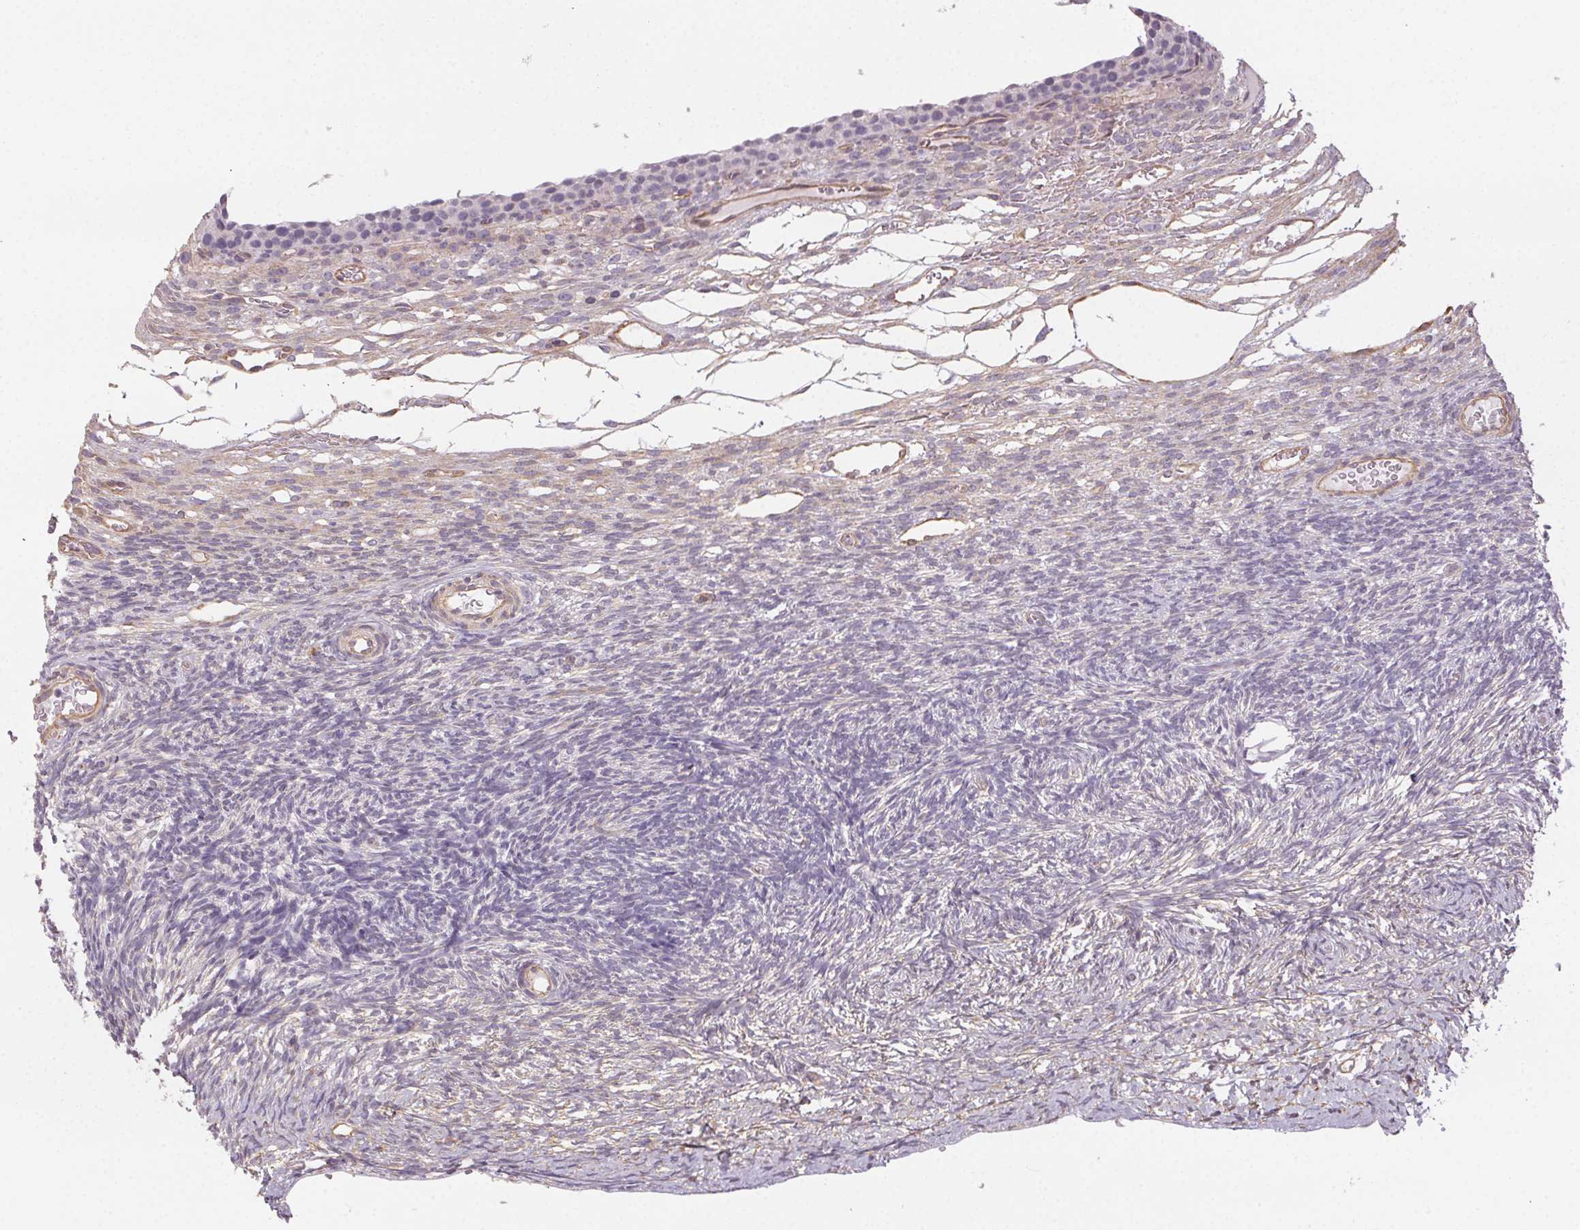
{"staining": {"intensity": "negative", "quantity": "none", "location": "none"}, "tissue": "ovary", "cell_type": "Follicle cells", "image_type": "normal", "snomed": [{"axis": "morphology", "description": "Normal tissue, NOS"}, {"axis": "topography", "description": "Ovary"}], "caption": "Histopathology image shows no protein positivity in follicle cells of benign ovary. (Stains: DAB immunohistochemistry (IHC) with hematoxylin counter stain, Microscopy: brightfield microscopy at high magnification).", "gene": "PLA2G4F", "patient": {"sex": "female", "age": 34}}